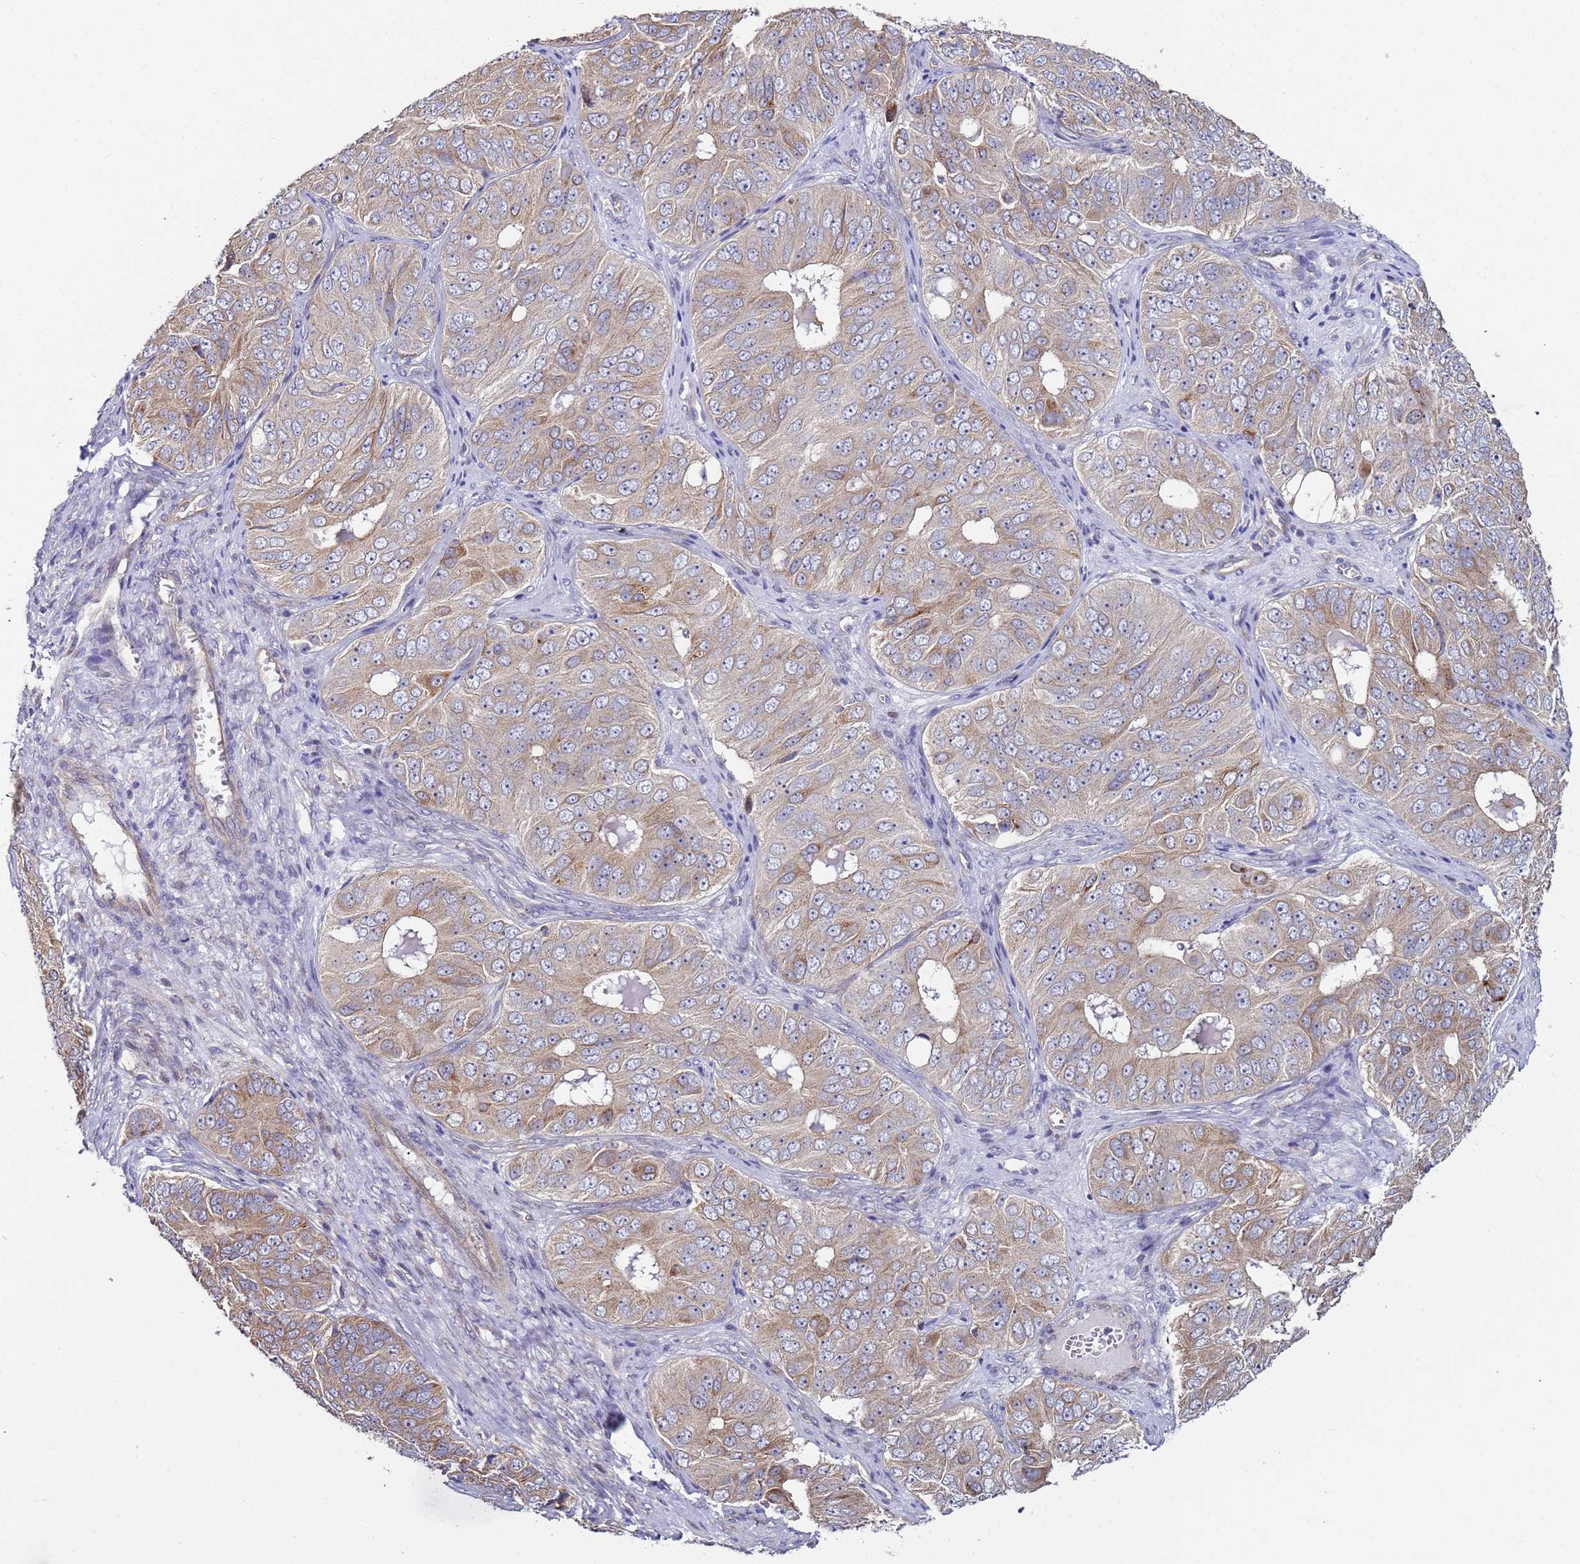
{"staining": {"intensity": "weak", "quantity": ">75%", "location": "cytoplasmic/membranous"}, "tissue": "ovarian cancer", "cell_type": "Tumor cells", "image_type": "cancer", "snomed": [{"axis": "morphology", "description": "Carcinoma, endometroid"}, {"axis": "topography", "description": "Ovary"}], "caption": "Endometroid carcinoma (ovarian) was stained to show a protein in brown. There is low levels of weak cytoplasmic/membranous positivity in about >75% of tumor cells. (Brightfield microscopy of DAB IHC at high magnification).", "gene": "DIP2B", "patient": {"sex": "female", "age": 51}}